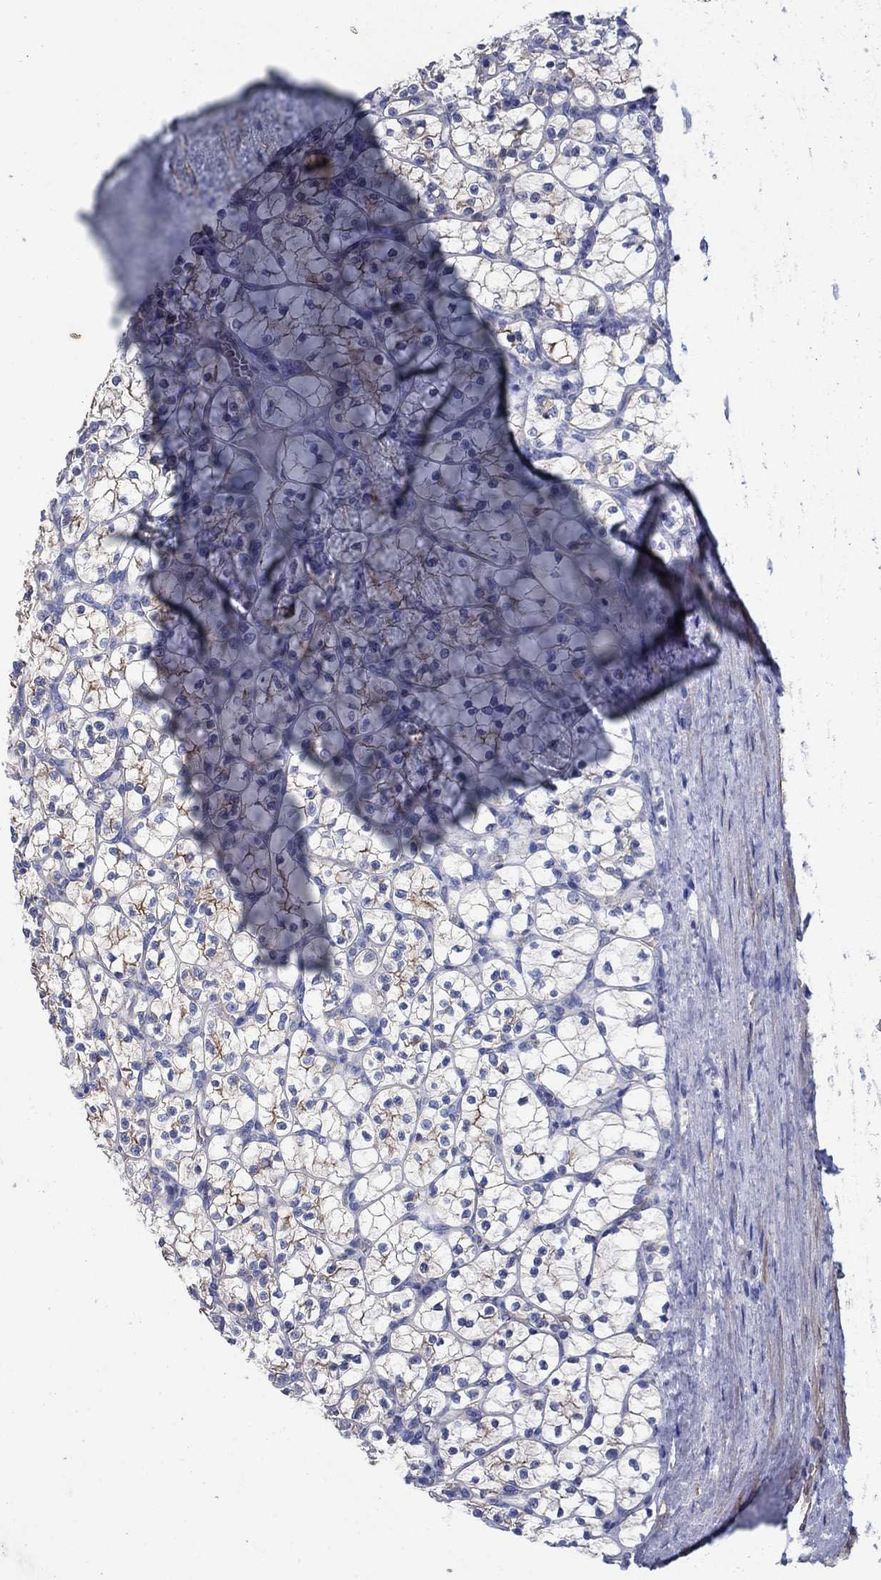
{"staining": {"intensity": "moderate", "quantity": "<25%", "location": "cytoplasmic/membranous"}, "tissue": "renal cancer", "cell_type": "Tumor cells", "image_type": "cancer", "snomed": [{"axis": "morphology", "description": "Adenocarcinoma, NOS"}, {"axis": "topography", "description": "Kidney"}], "caption": "A histopathology image of human renal cancer (adenocarcinoma) stained for a protein exhibits moderate cytoplasmic/membranous brown staining in tumor cells.", "gene": "FLNC", "patient": {"sex": "female", "age": 89}}